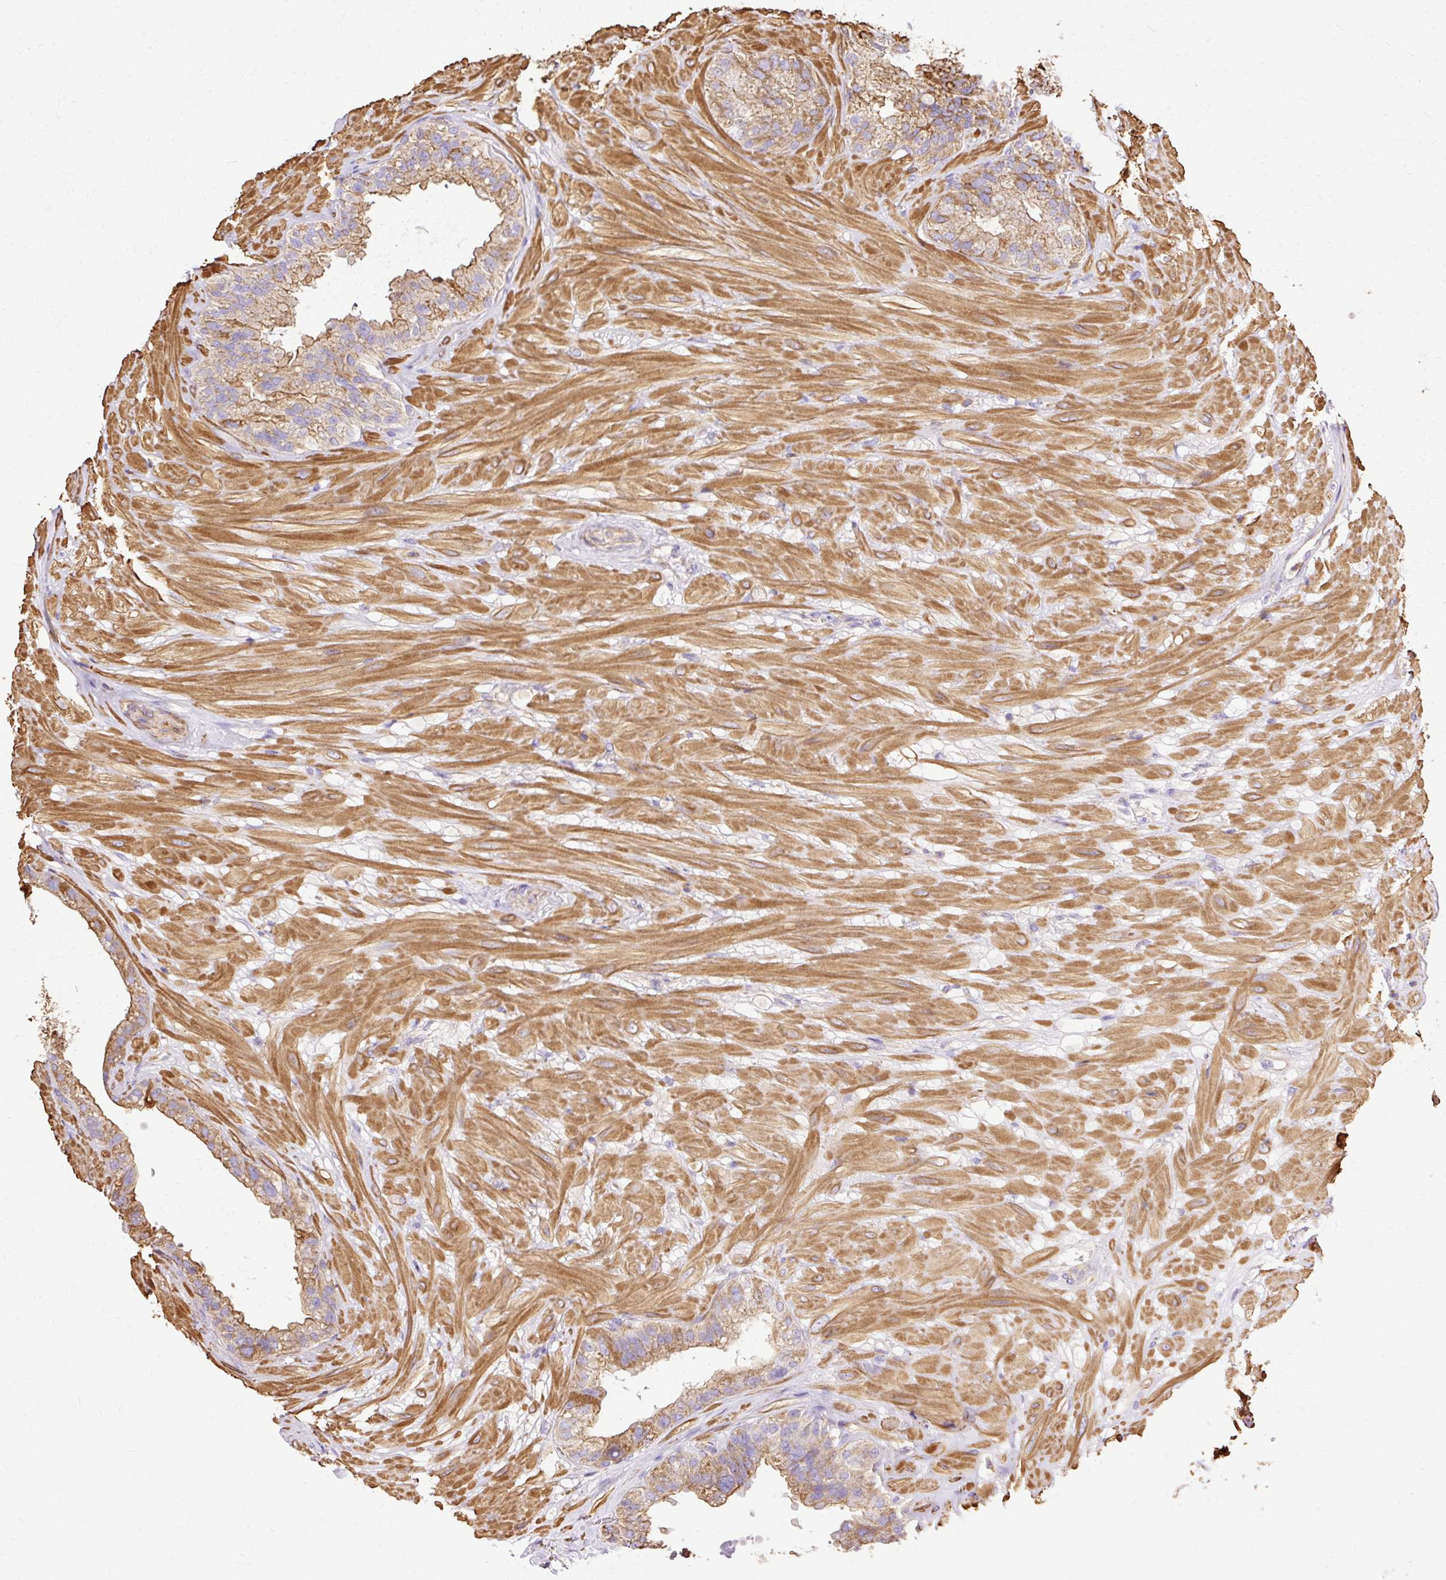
{"staining": {"intensity": "moderate", "quantity": "25%-75%", "location": "cytoplasmic/membranous"}, "tissue": "seminal vesicle", "cell_type": "Glandular cells", "image_type": "normal", "snomed": [{"axis": "morphology", "description": "Normal tissue, NOS"}, {"axis": "topography", "description": "Seminal veicle"}, {"axis": "topography", "description": "Peripheral nerve tissue"}], "caption": "The image exhibits a brown stain indicating the presence of a protein in the cytoplasmic/membranous of glandular cells in seminal vesicle.", "gene": "KLHL11", "patient": {"sex": "male", "age": 76}}